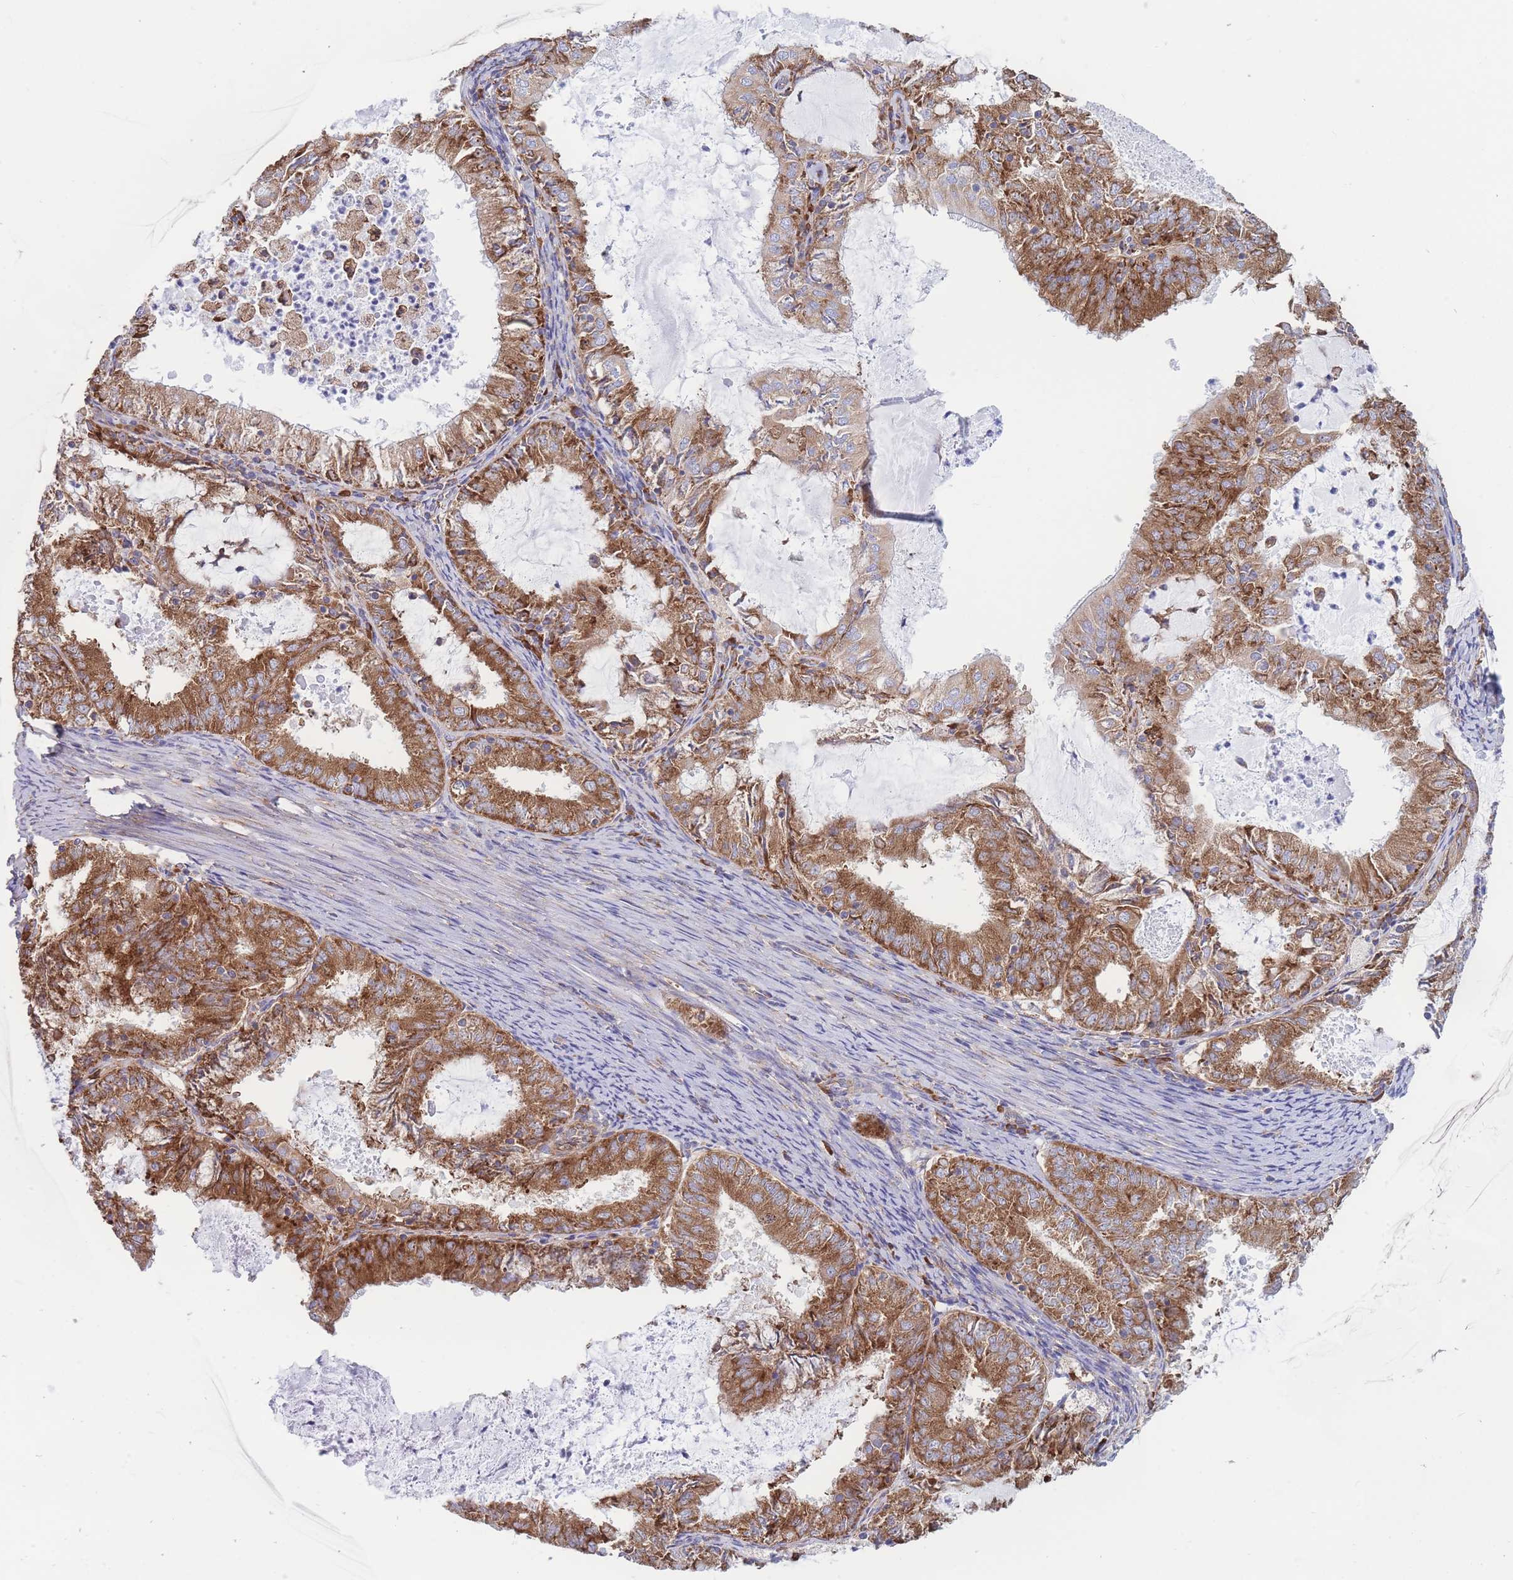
{"staining": {"intensity": "strong", "quantity": ">75%", "location": "cytoplasmic/membranous"}, "tissue": "endometrial cancer", "cell_type": "Tumor cells", "image_type": "cancer", "snomed": [{"axis": "morphology", "description": "Adenocarcinoma, NOS"}, {"axis": "topography", "description": "Endometrium"}], "caption": "Human endometrial cancer stained for a protein (brown) demonstrates strong cytoplasmic/membranous positive positivity in about >75% of tumor cells.", "gene": "RPL8", "patient": {"sex": "female", "age": 57}}